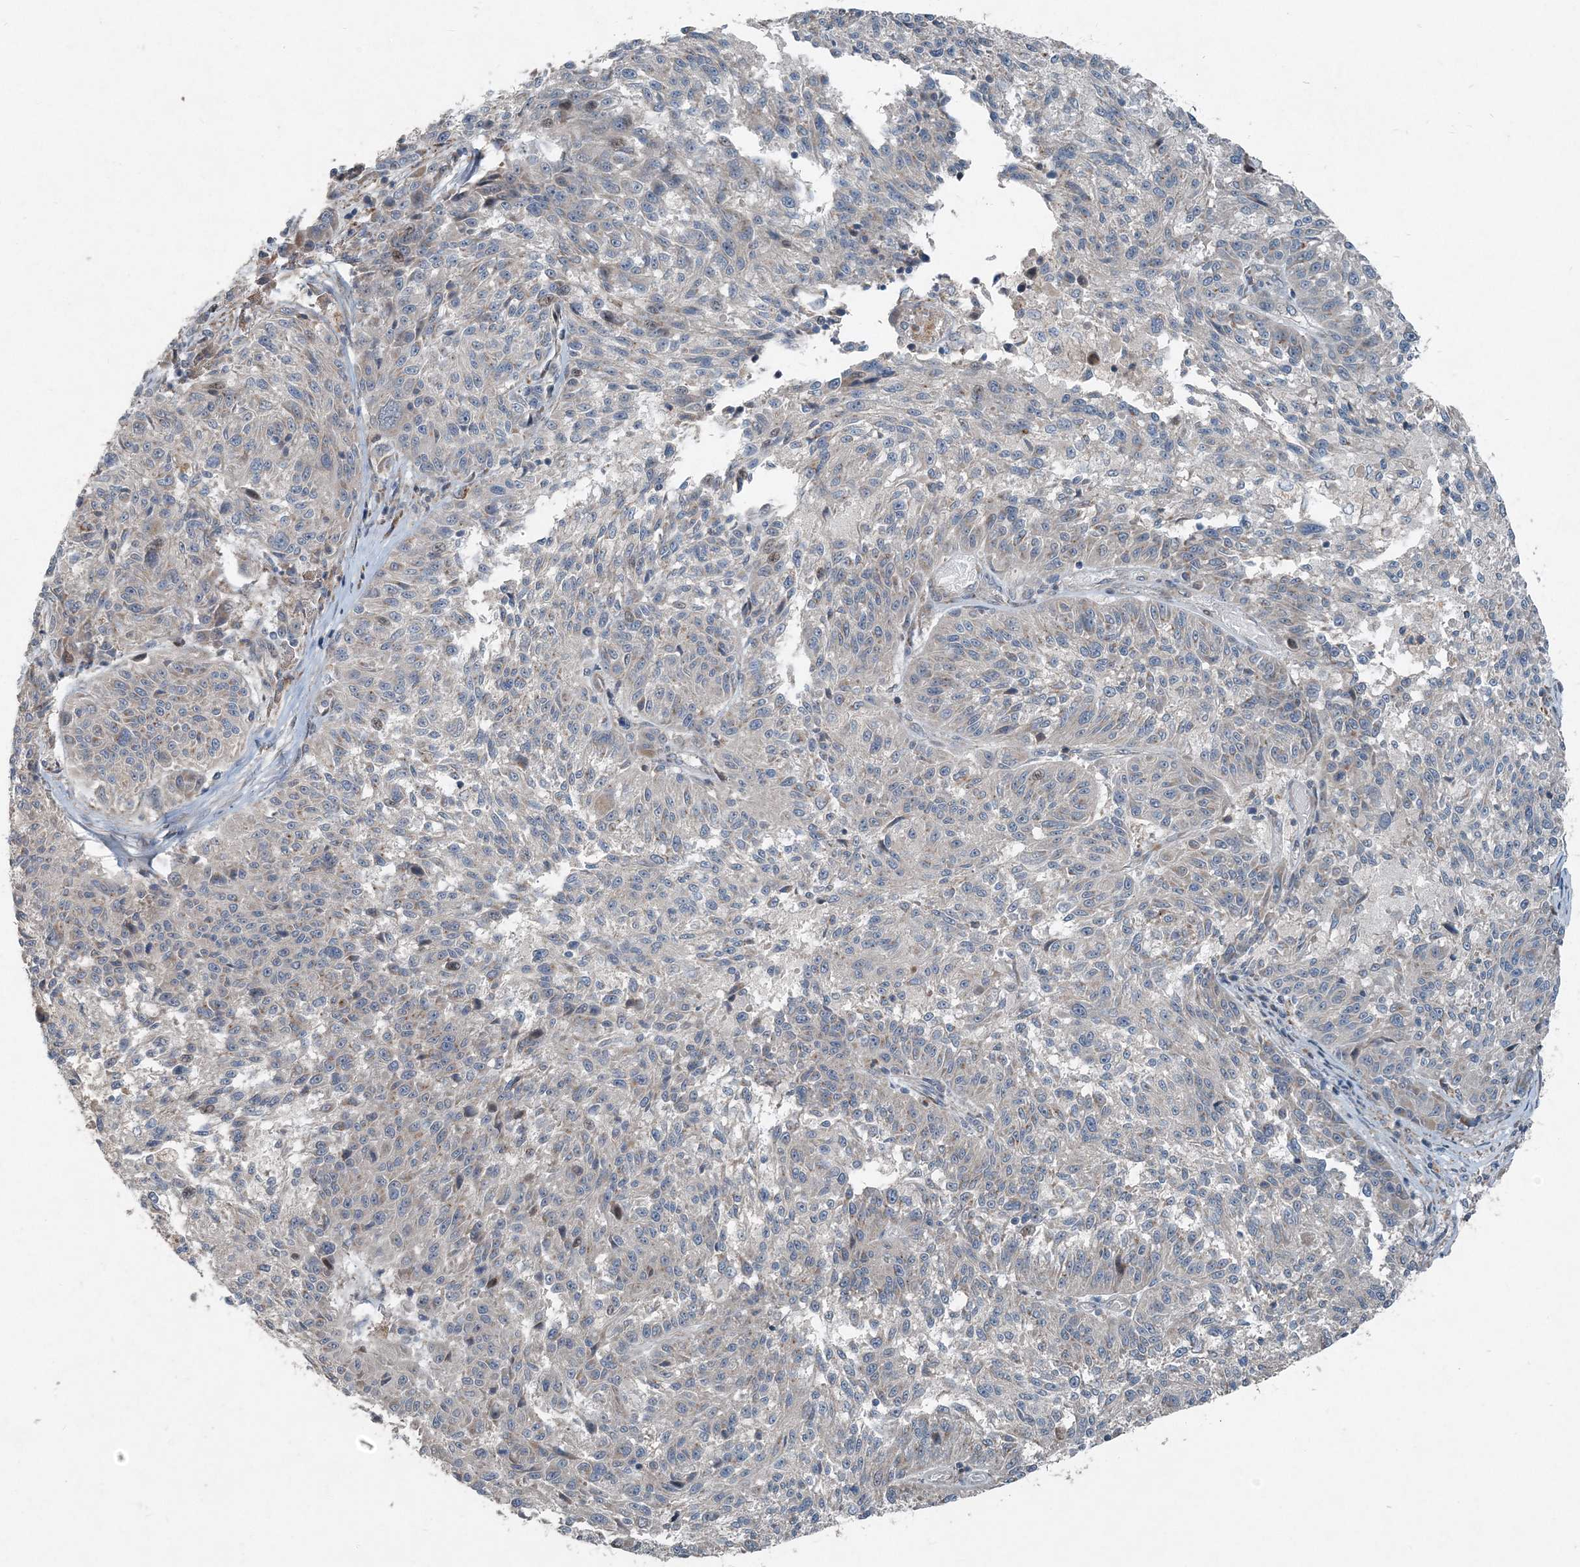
{"staining": {"intensity": "negative", "quantity": "none", "location": "none"}, "tissue": "melanoma", "cell_type": "Tumor cells", "image_type": "cancer", "snomed": [{"axis": "morphology", "description": "Malignant melanoma, NOS"}, {"axis": "topography", "description": "Skin"}], "caption": "Immunohistochemistry of malignant melanoma exhibits no expression in tumor cells.", "gene": "INTU", "patient": {"sex": "male", "age": 53}}